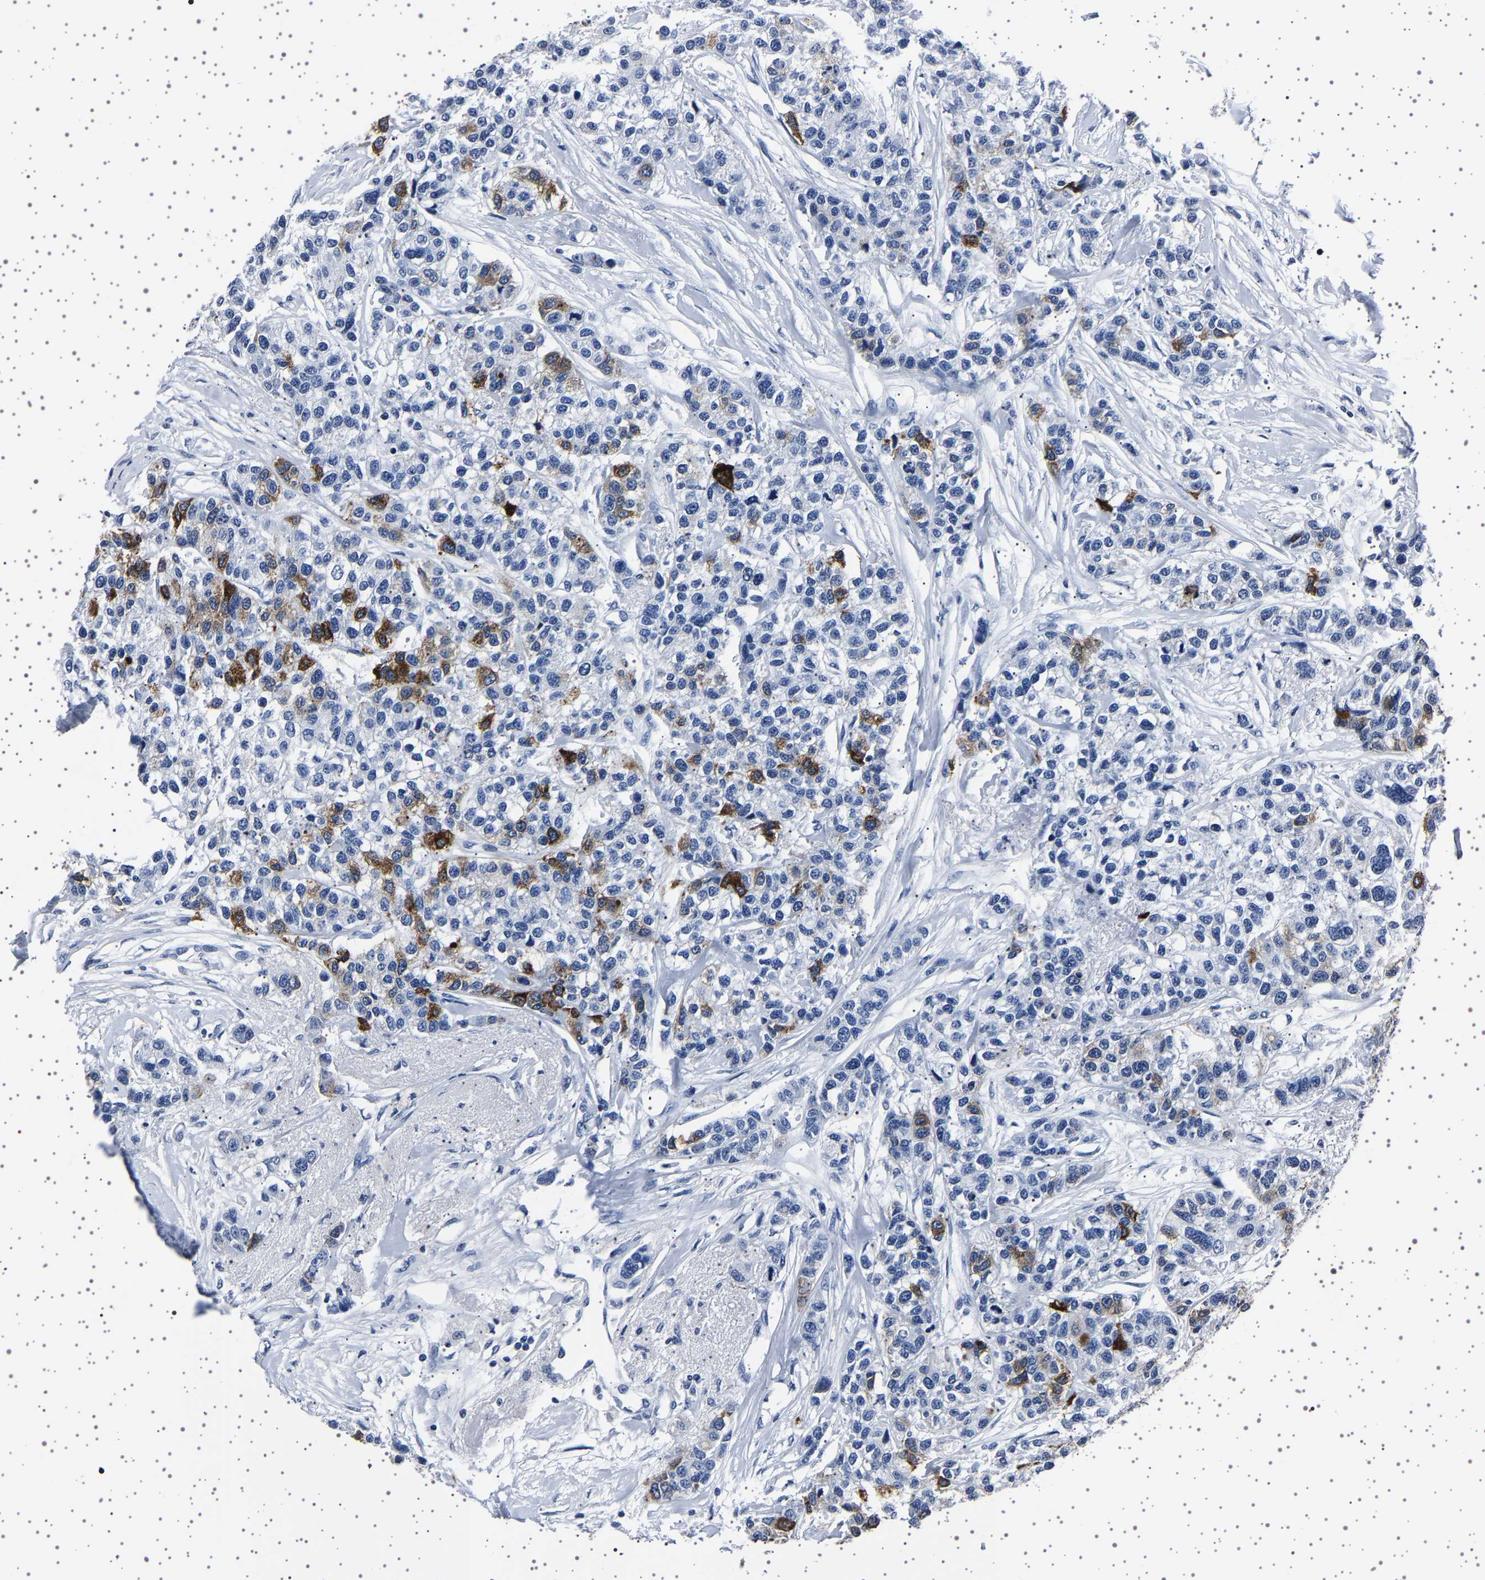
{"staining": {"intensity": "moderate", "quantity": "<25%", "location": "cytoplasmic/membranous"}, "tissue": "breast cancer", "cell_type": "Tumor cells", "image_type": "cancer", "snomed": [{"axis": "morphology", "description": "Duct carcinoma"}, {"axis": "topography", "description": "Breast"}], "caption": "A high-resolution micrograph shows immunohistochemistry (IHC) staining of intraductal carcinoma (breast), which demonstrates moderate cytoplasmic/membranous positivity in approximately <25% of tumor cells.", "gene": "TFF3", "patient": {"sex": "female", "age": 51}}